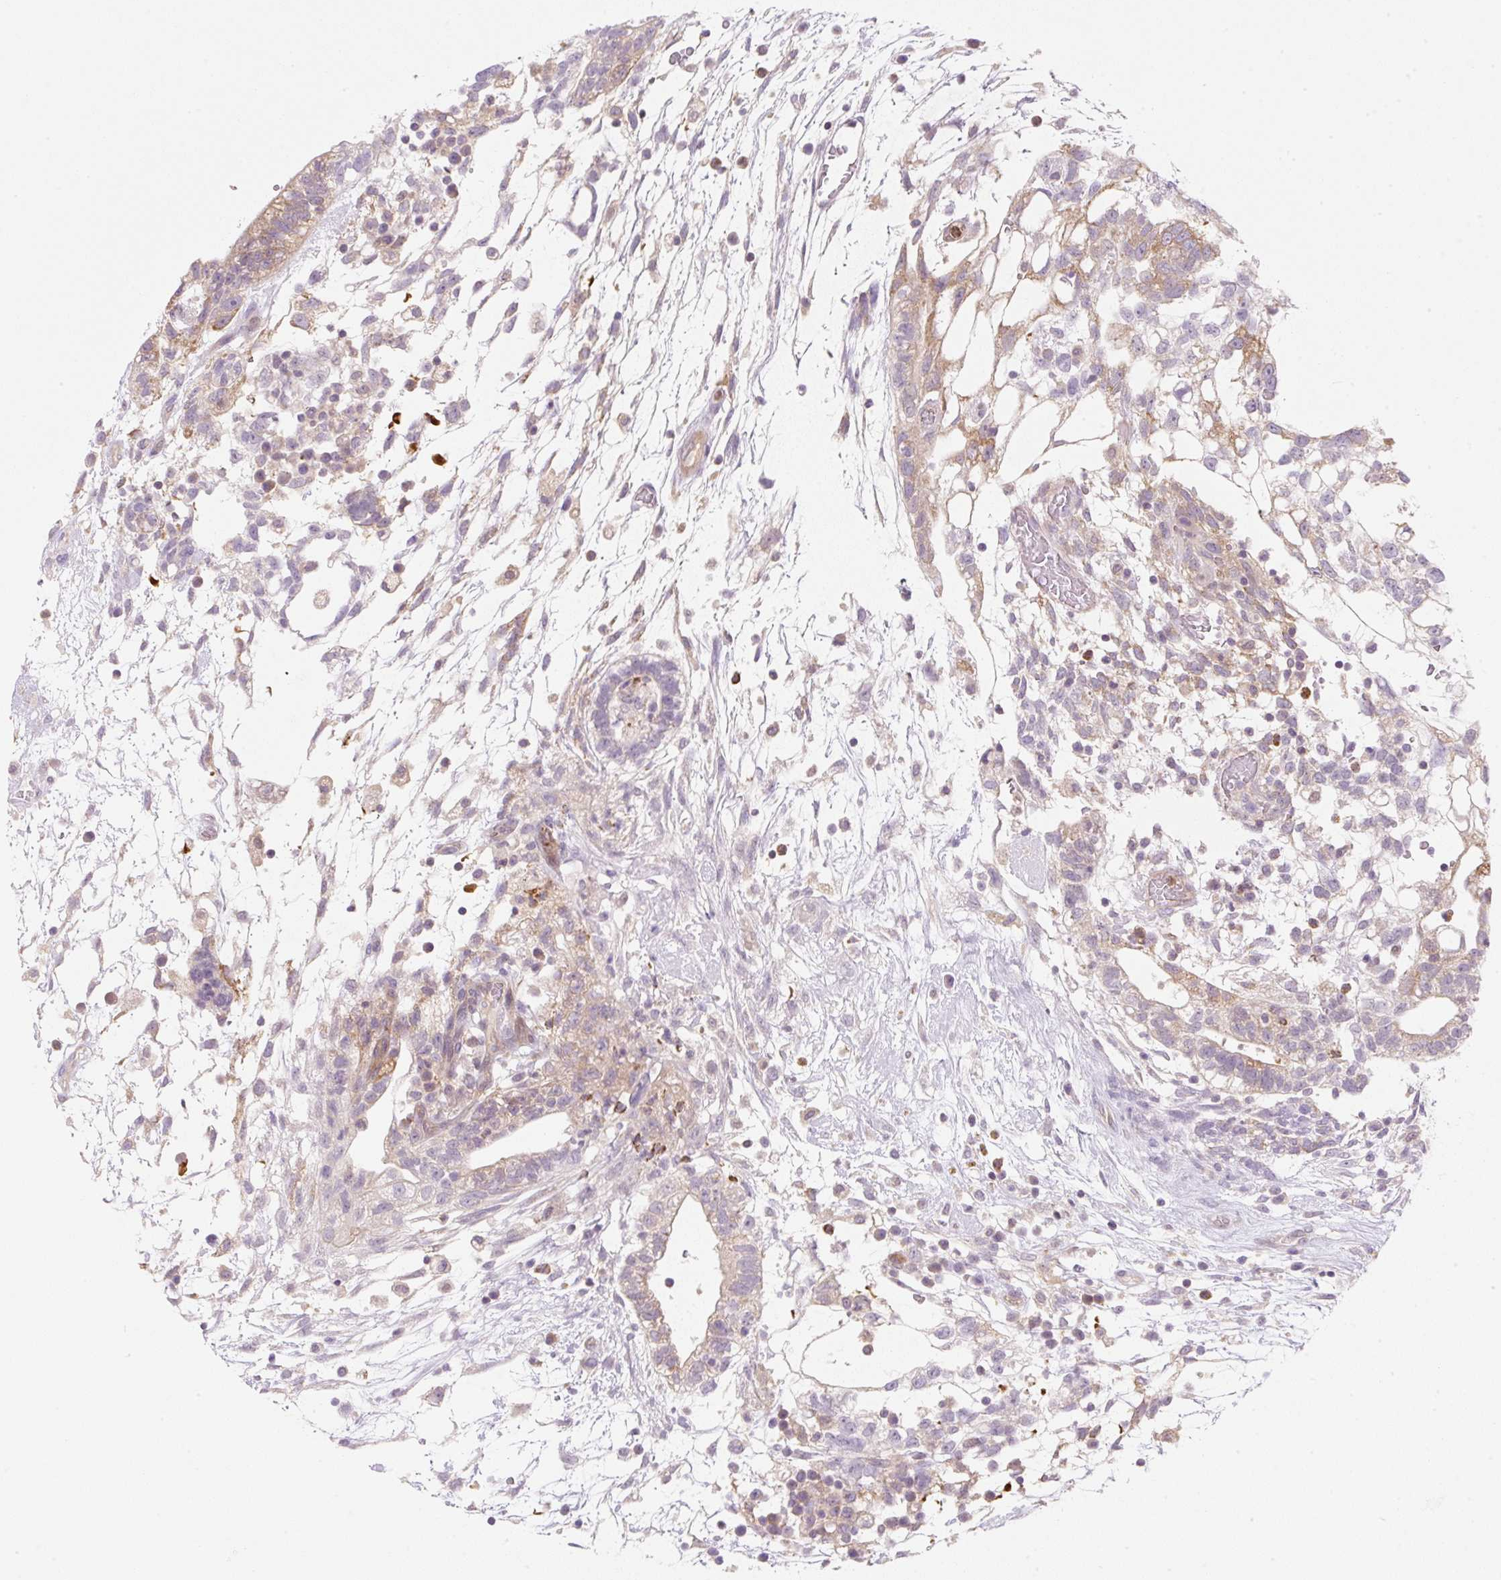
{"staining": {"intensity": "weak", "quantity": "<25%", "location": "cytoplasmic/membranous"}, "tissue": "testis cancer", "cell_type": "Tumor cells", "image_type": "cancer", "snomed": [{"axis": "morphology", "description": "Carcinoma, Embryonal, NOS"}, {"axis": "topography", "description": "Testis"}], "caption": "High power microscopy micrograph of an immunohistochemistry micrograph of testis cancer (embryonal carcinoma), revealing no significant staining in tumor cells.", "gene": "OMA1", "patient": {"sex": "male", "age": 32}}